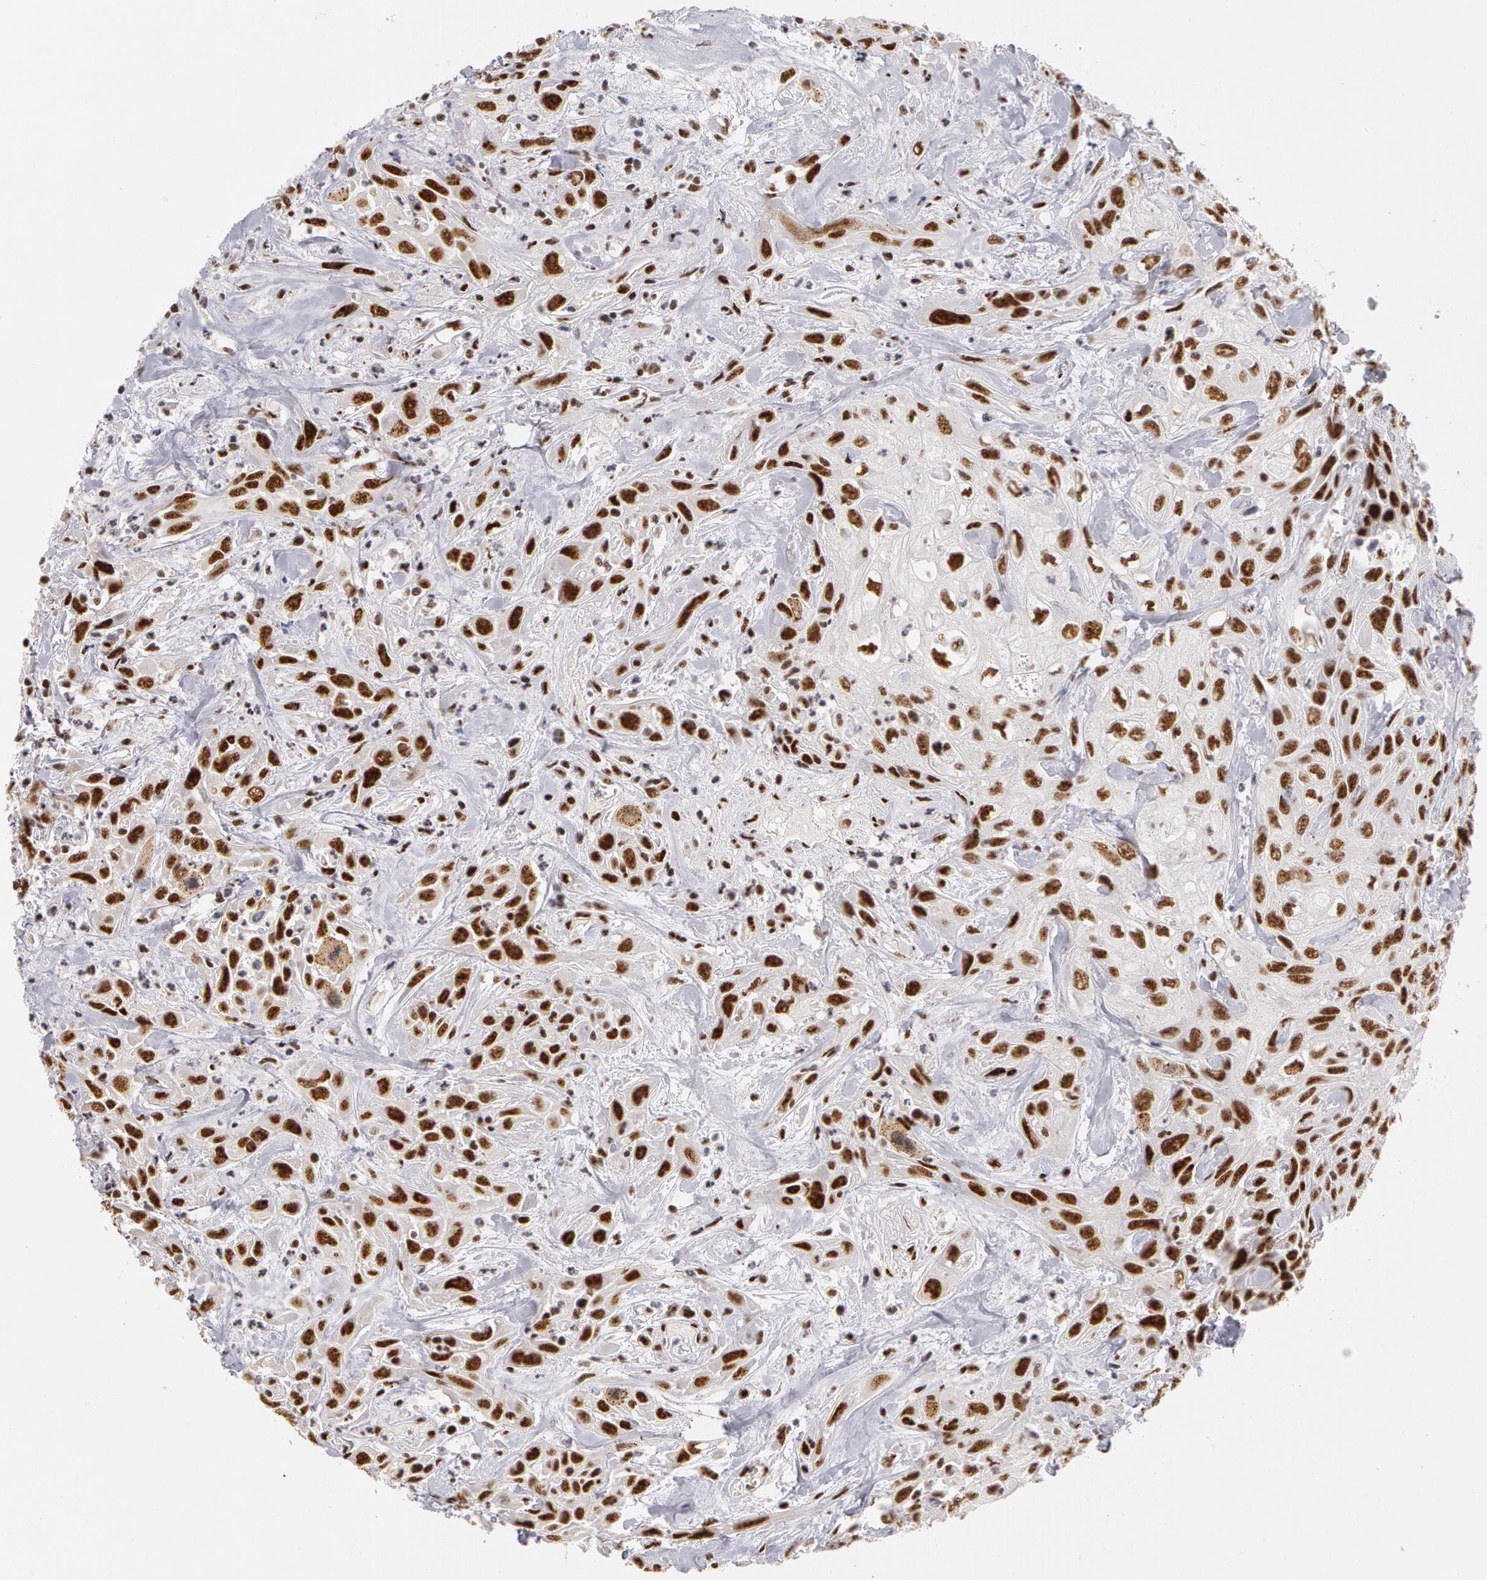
{"staining": {"intensity": "strong", "quantity": ">75%", "location": "nuclear"}, "tissue": "urothelial cancer", "cell_type": "Tumor cells", "image_type": "cancer", "snomed": [{"axis": "morphology", "description": "Urothelial carcinoma, High grade"}, {"axis": "topography", "description": "Urinary bladder"}], "caption": "This is a histology image of IHC staining of urothelial carcinoma (high-grade), which shows strong staining in the nuclear of tumor cells.", "gene": "PNN", "patient": {"sex": "female", "age": 84}}